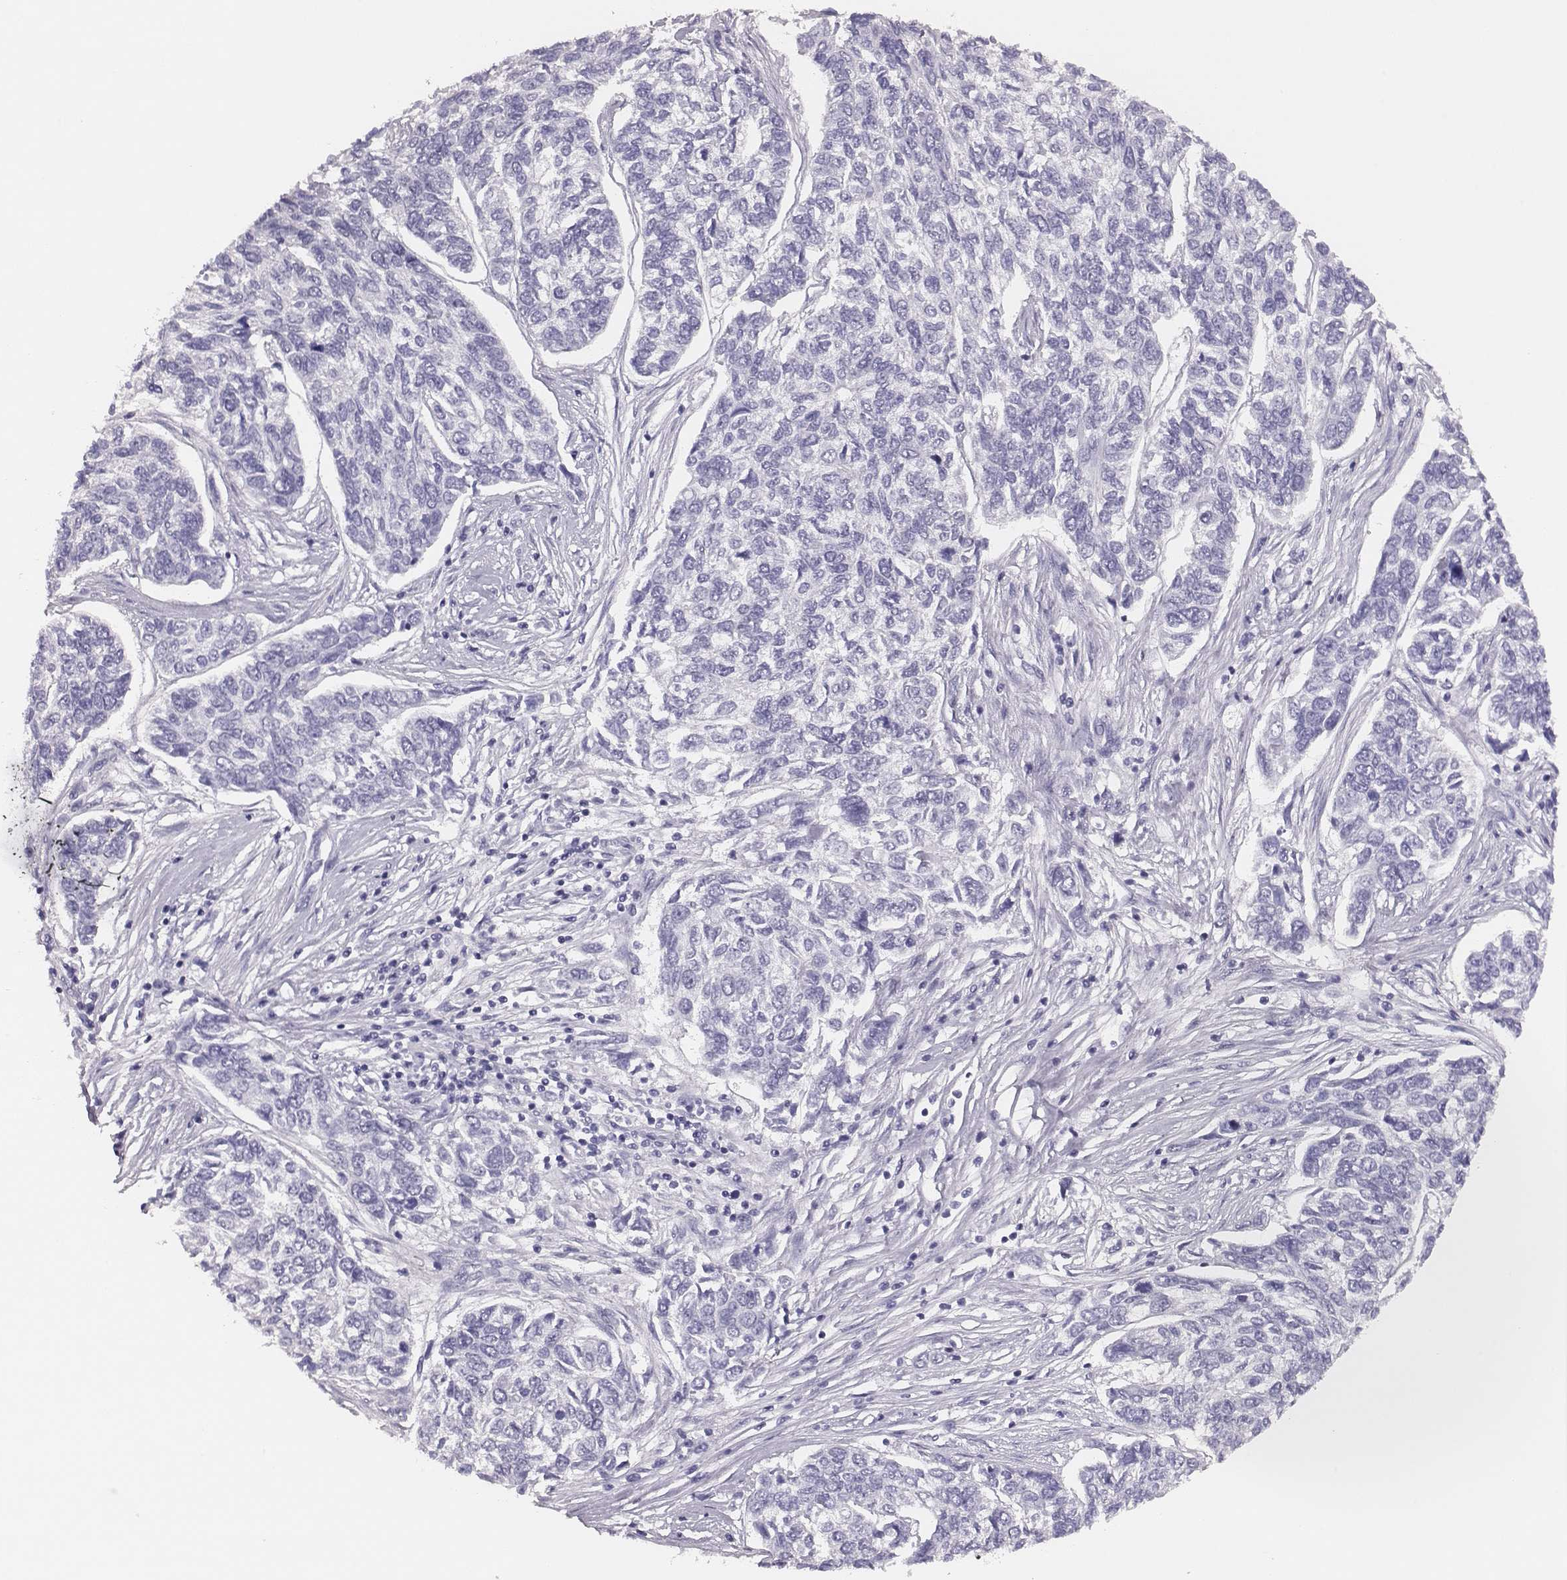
{"staining": {"intensity": "negative", "quantity": "none", "location": "none"}, "tissue": "skin cancer", "cell_type": "Tumor cells", "image_type": "cancer", "snomed": [{"axis": "morphology", "description": "Basal cell carcinoma"}, {"axis": "topography", "description": "Skin"}], "caption": "The immunohistochemistry histopathology image has no significant staining in tumor cells of skin cancer tissue. (DAB IHC visualized using brightfield microscopy, high magnification).", "gene": "H1-6", "patient": {"sex": "female", "age": 65}}